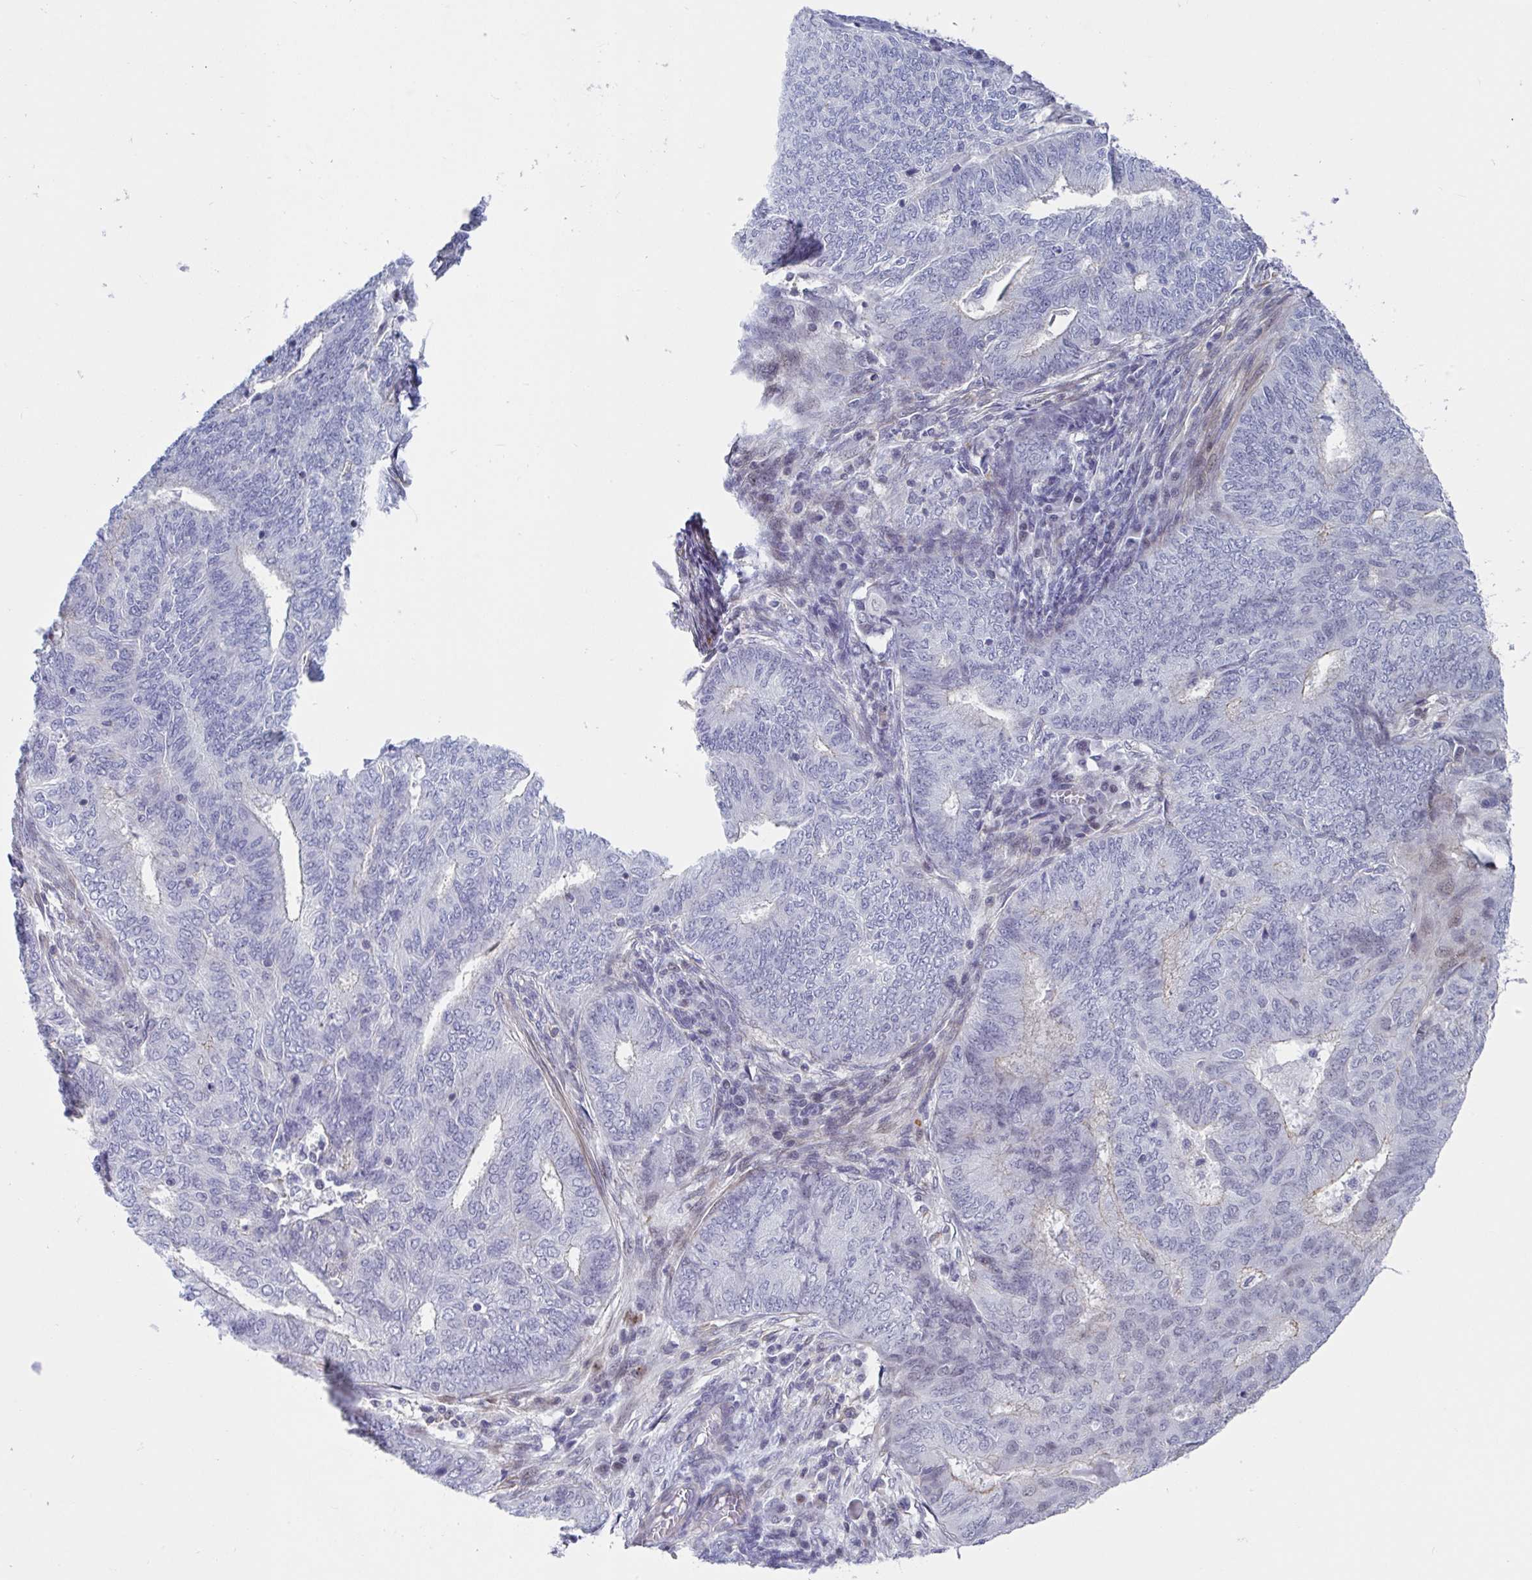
{"staining": {"intensity": "negative", "quantity": "none", "location": "none"}, "tissue": "endometrial cancer", "cell_type": "Tumor cells", "image_type": "cancer", "snomed": [{"axis": "morphology", "description": "Adenocarcinoma, NOS"}, {"axis": "topography", "description": "Endometrium"}], "caption": "Adenocarcinoma (endometrial) was stained to show a protein in brown. There is no significant staining in tumor cells.", "gene": "WDR72", "patient": {"sex": "female", "age": 62}}